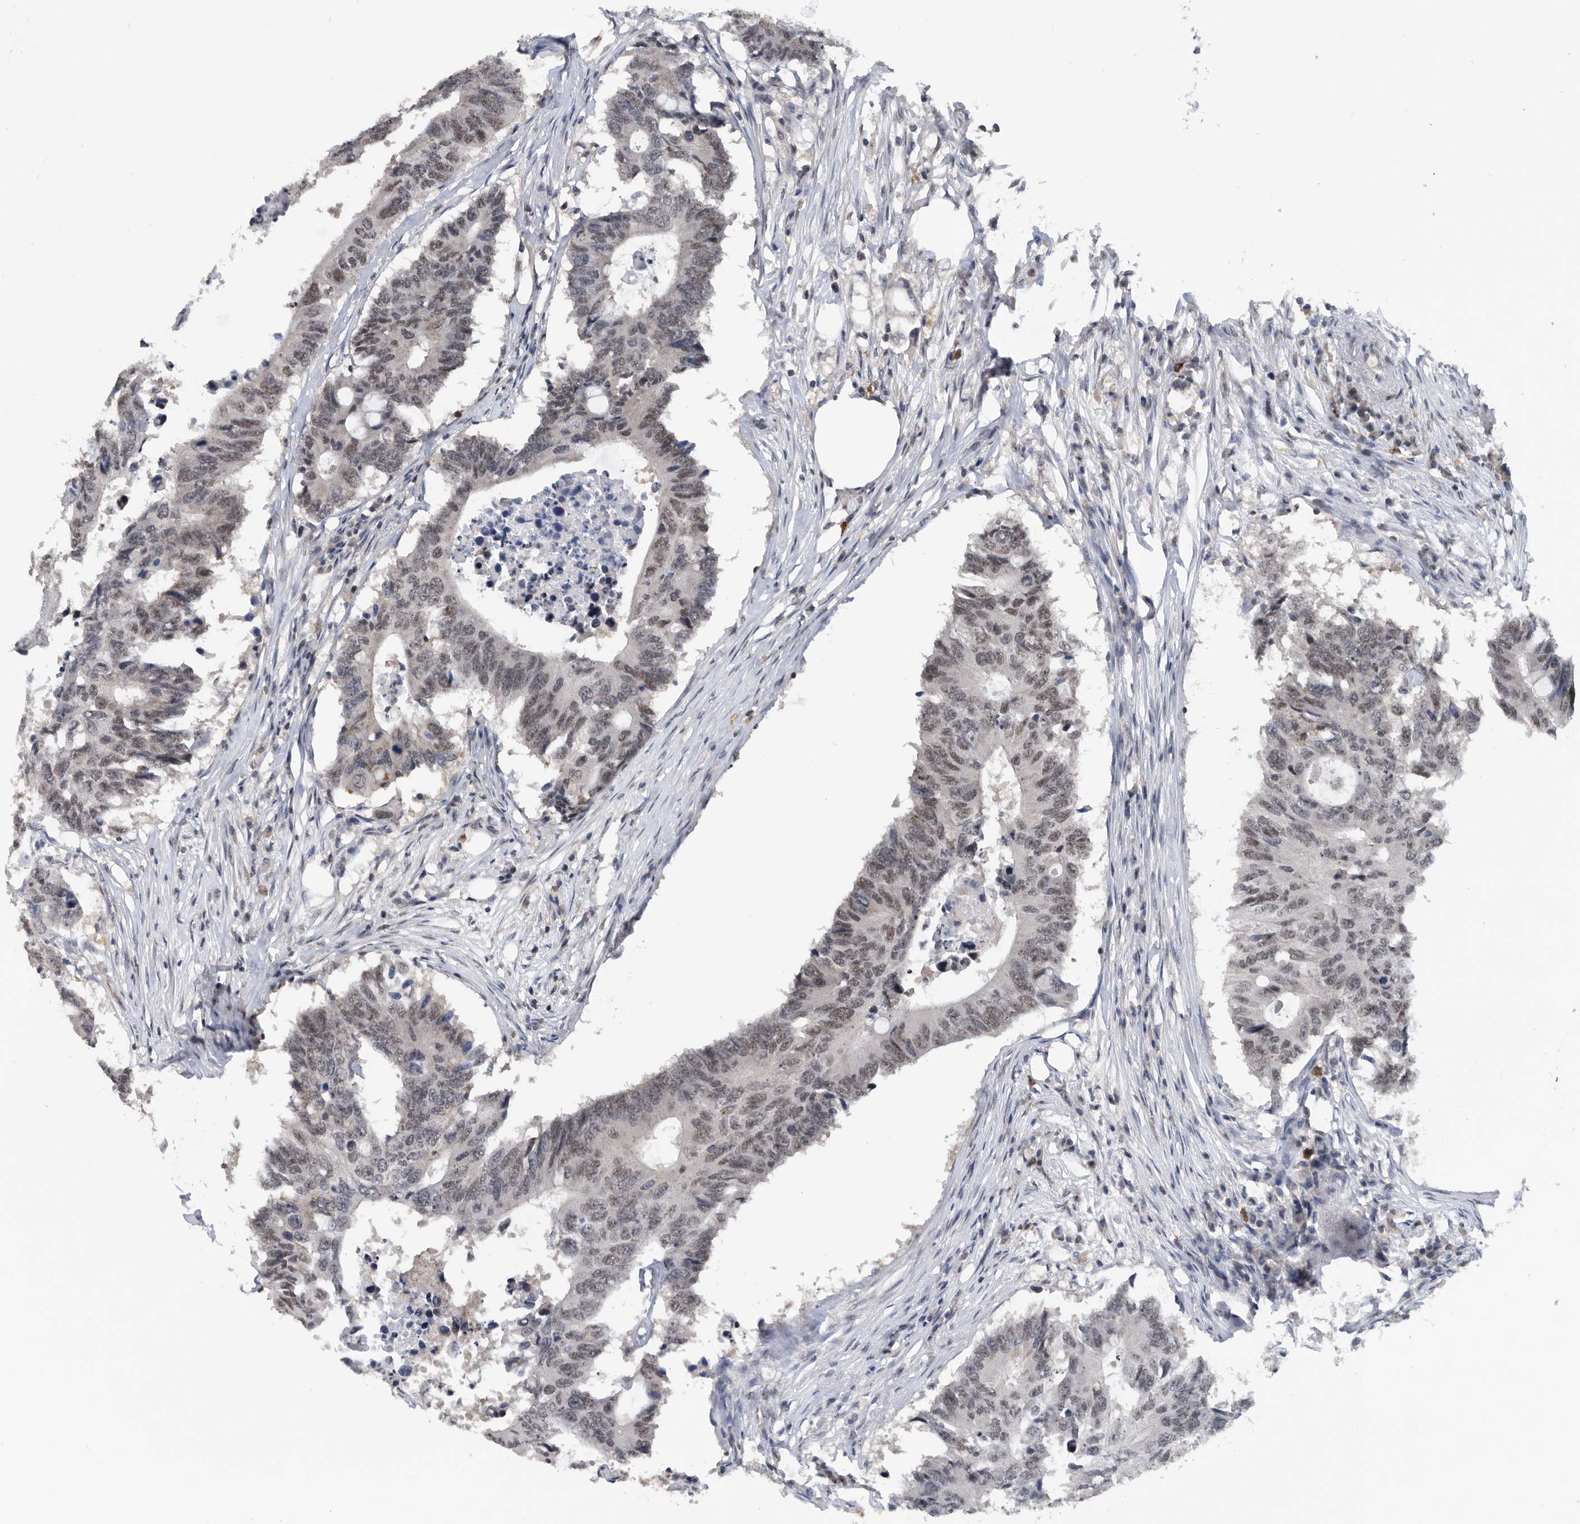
{"staining": {"intensity": "weak", "quantity": "25%-75%", "location": "nuclear"}, "tissue": "colorectal cancer", "cell_type": "Tumor cells", "image_type": "cancer", "snomed": [{"axis": "morphology", "description": "Adenocarcinoma, NOS"}, {"axis": "topography", "description": "Colon"}], "caption": "Protein expression analysis of colorectal adenocarcinoma shows weak nuclear expression in approximately 25%-75% of tumor cells.", "gene": "ZNF260", "patient": {"sex": "male", "age": 71}}